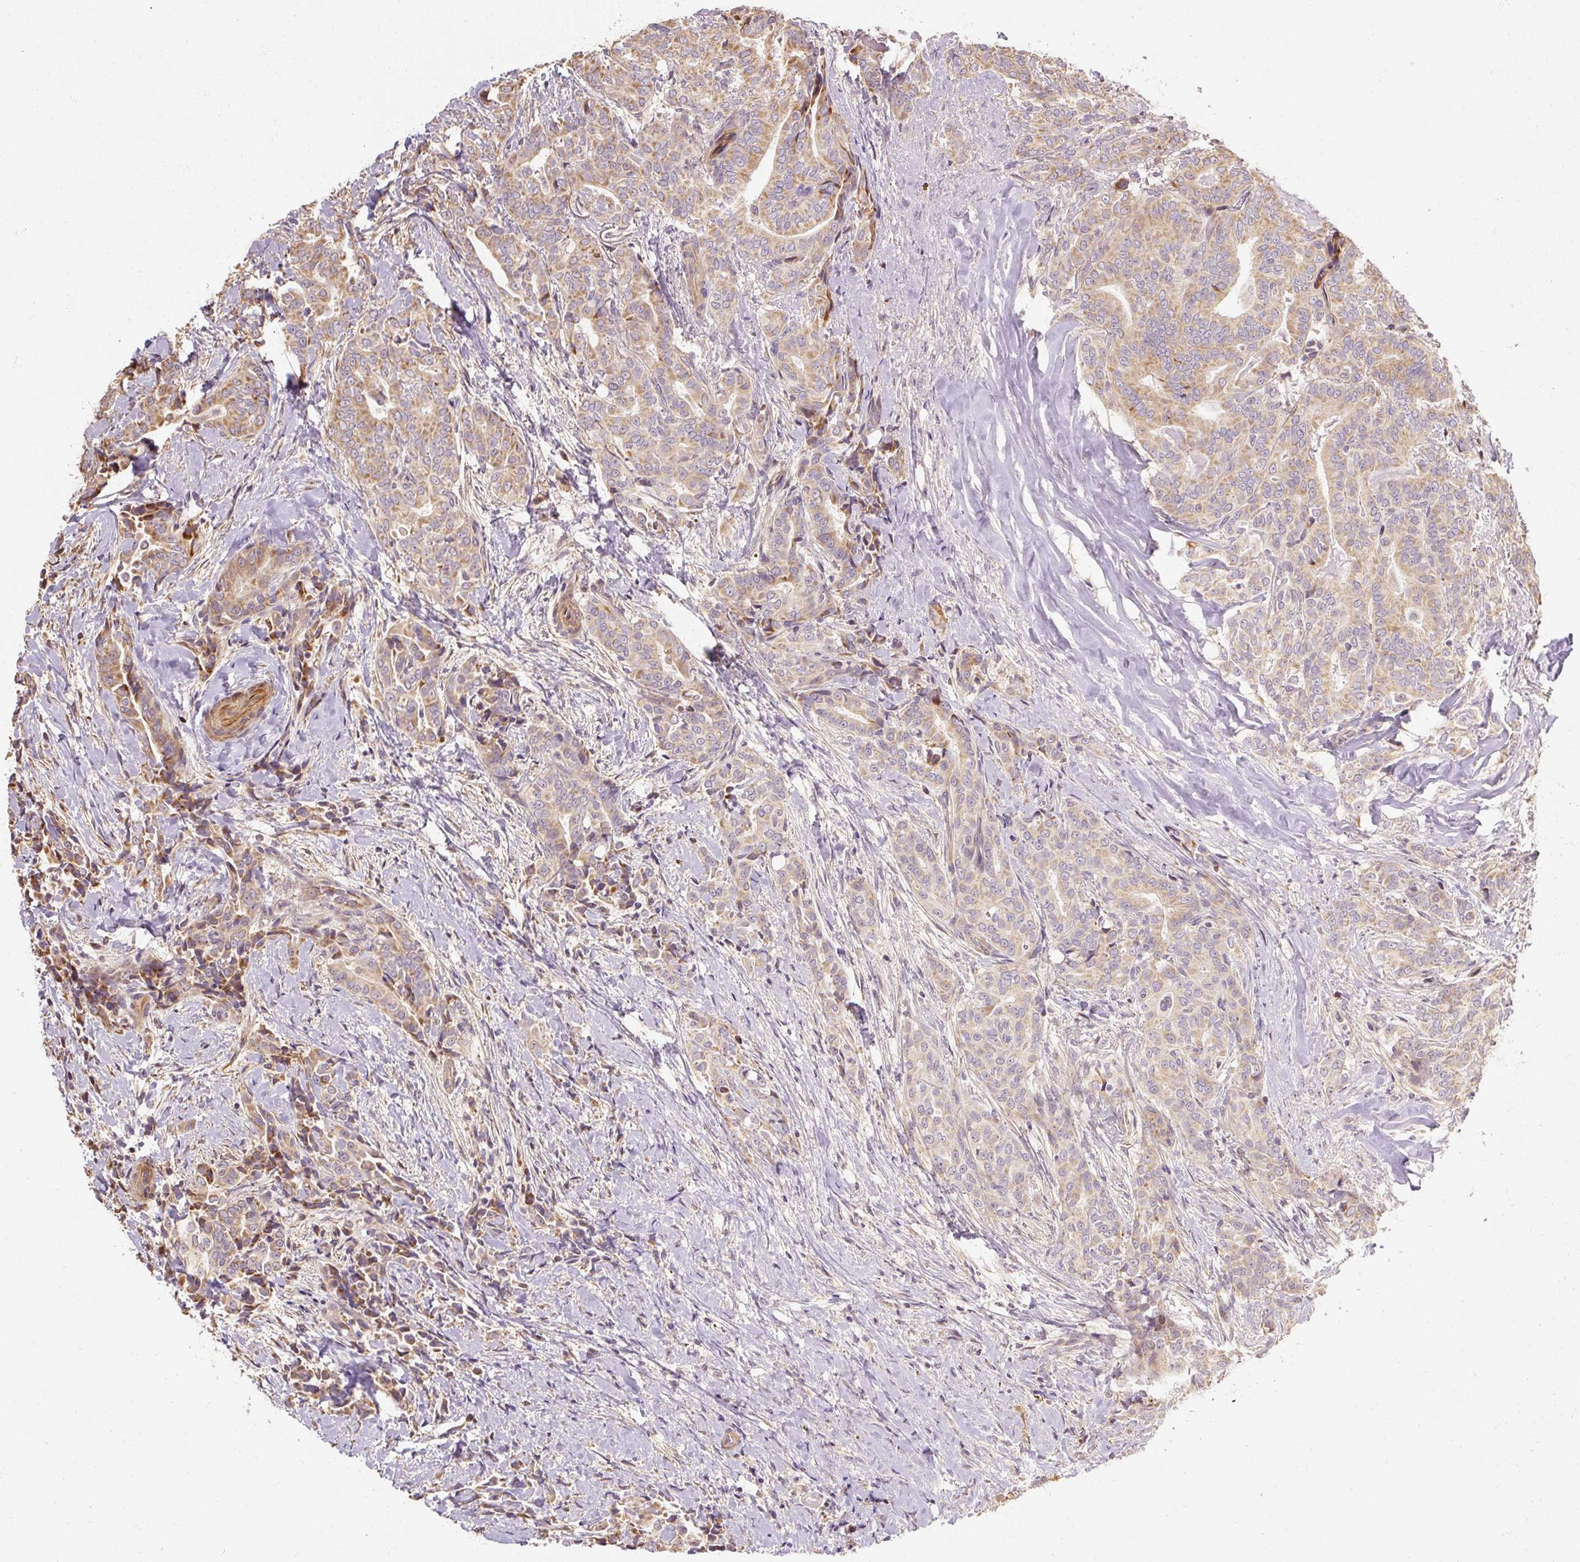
{"staining": {"intensity": "moderate", "quantity": ">75%", "location": "cytoplasmic/membranous"}, "tissue": "thyroid cancer", "cell_type": "Tumor cells", "image_type": "cancer", "snomed": [{"axis": "morphology", "description": "Papillary adenocarcinoma, NOS"}, {"axis": "topography", "description": "Thyroid gland"}], "caption": "IHC staining of thyroid cancer (papillary adenocarcinoma), which shows medium levels of moderate cytoplasmic/membranous positivity in about >75% of tumor cells indicating moderate cytoplasmic/membranous protein positivity. The staining was performed using DAB (3,3'-diaminobenzidine) (brown) for protein detection and nuclei were counterstained in hematoxylin (blue).", "gene": "RB1CC1", "patient": {"sex": "male", "age": 61}}